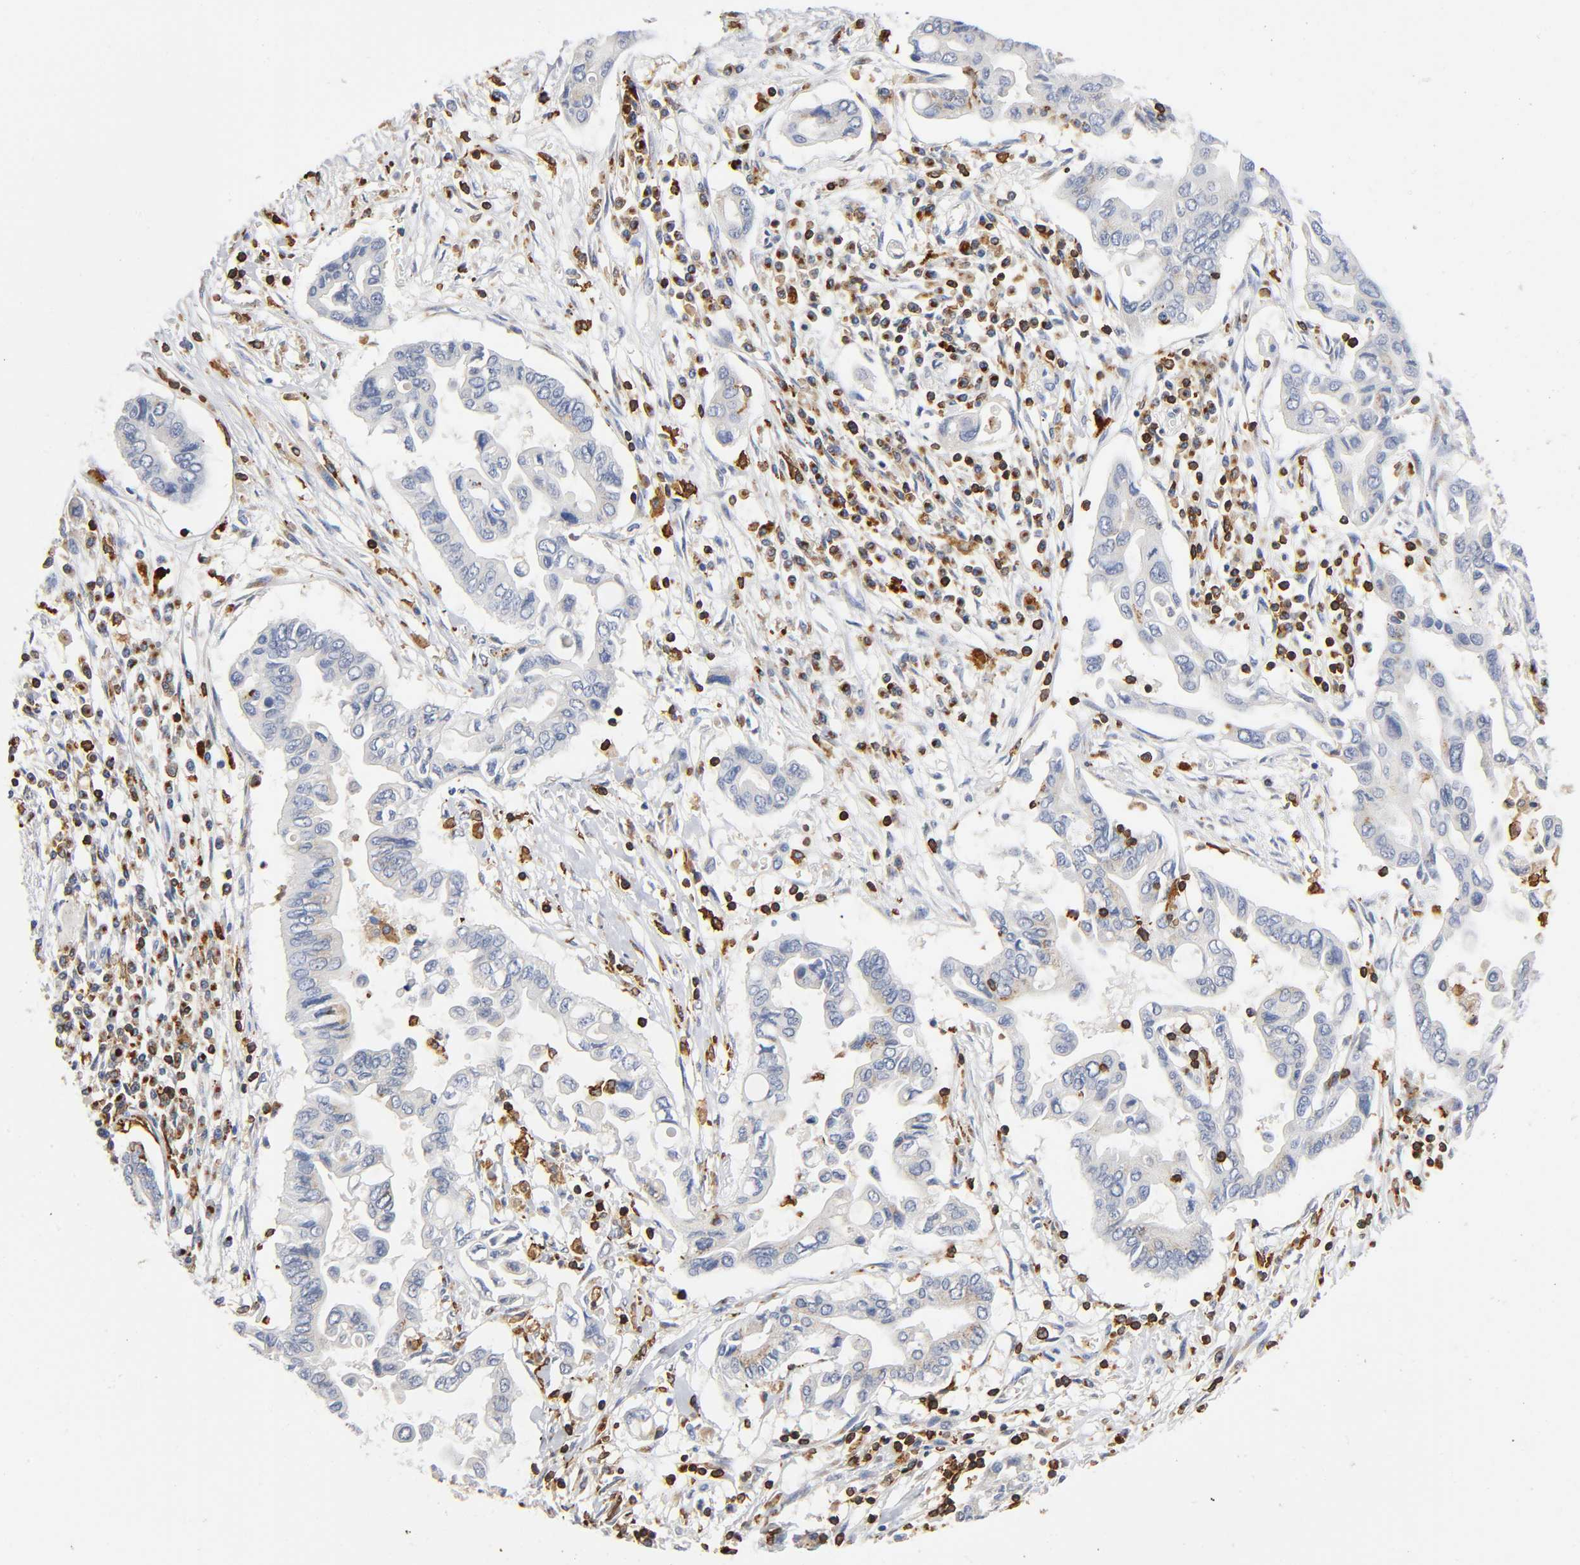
{"staining": {"intensity": "moderate", "quantity": "<25%", "location": "cytoplasmic/membranous"}, "tissue": "pancreatic cancer", "cell_type": "Tumor cells", "image_type": "cancer", "snomed": [{"axis": "morphology", "description": "Adenocarcinoma, NOS"}, {"axis": "topography", "description": "Pancreas"}], "caption": "IHC staining of pancreatic adenocarcinoma, which displays low levels of moderate cytoplasmic/membranous expression in approximately <25% of tumor cells indicating moderate cytoplasmic/membranous protein staining. The staining was performed using DAB (brown) for protein detection and nuclei were counterstained in hematoxylin (blue).", "gene": "CAPN10", "patient": {"sex": "female", "age": 57}}